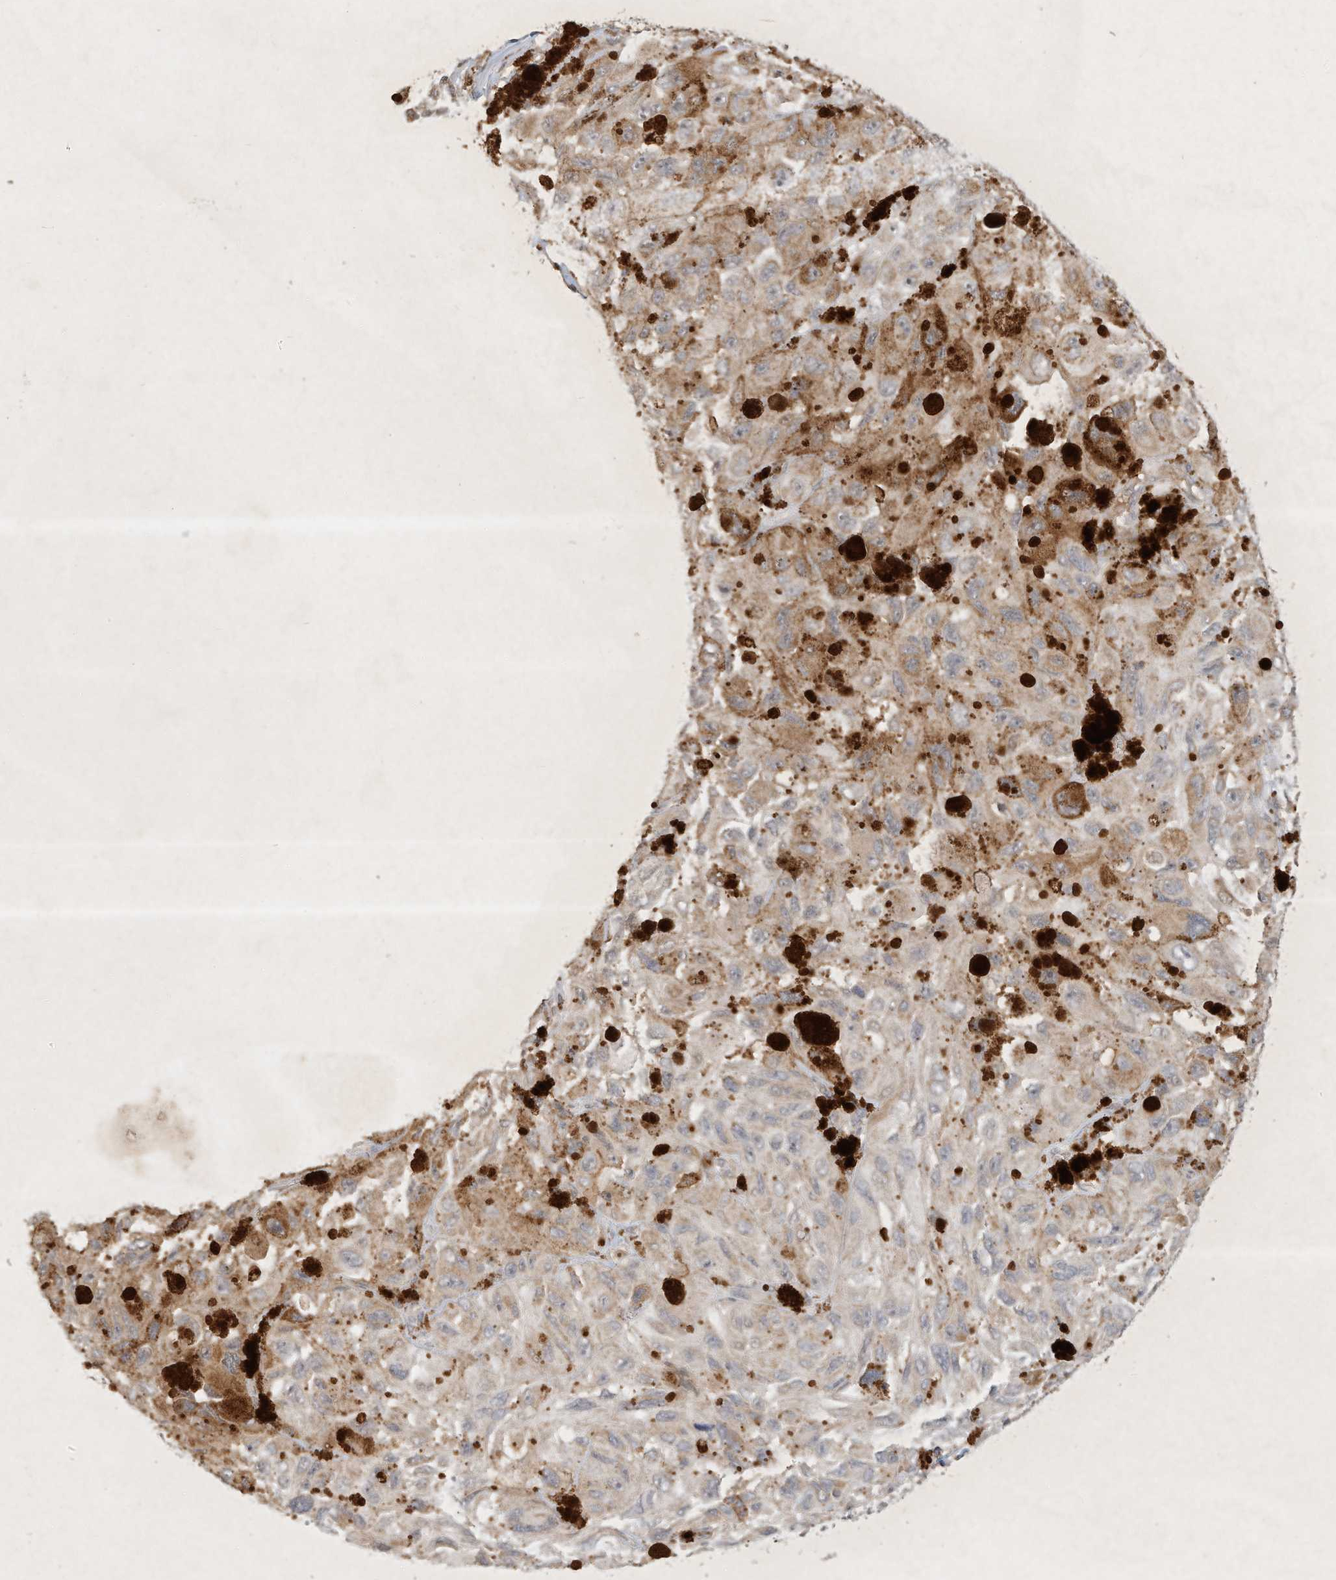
{"staining": {"intensity": "weak", "quantity": "<25%", "location": "cytoplasmic/membranous"}, "tissue": "melanoma", "cell_type": "Tumor cells", "image_type": "cancer", "snomed": [{"axis": "morphology", "description": "Malignant melanoma, NOS"}, {"axis": "topography", "description": "Skin"}], "caption": "IHC image of melanoma stained for a protein (brown), which exhibits no positivity in tumor cells. (DAB immunohistochemistry visualized using brightfield microscopy, high magnification).", "gene": "BTRC", "patient": {"sex": "female", "age": 73}}